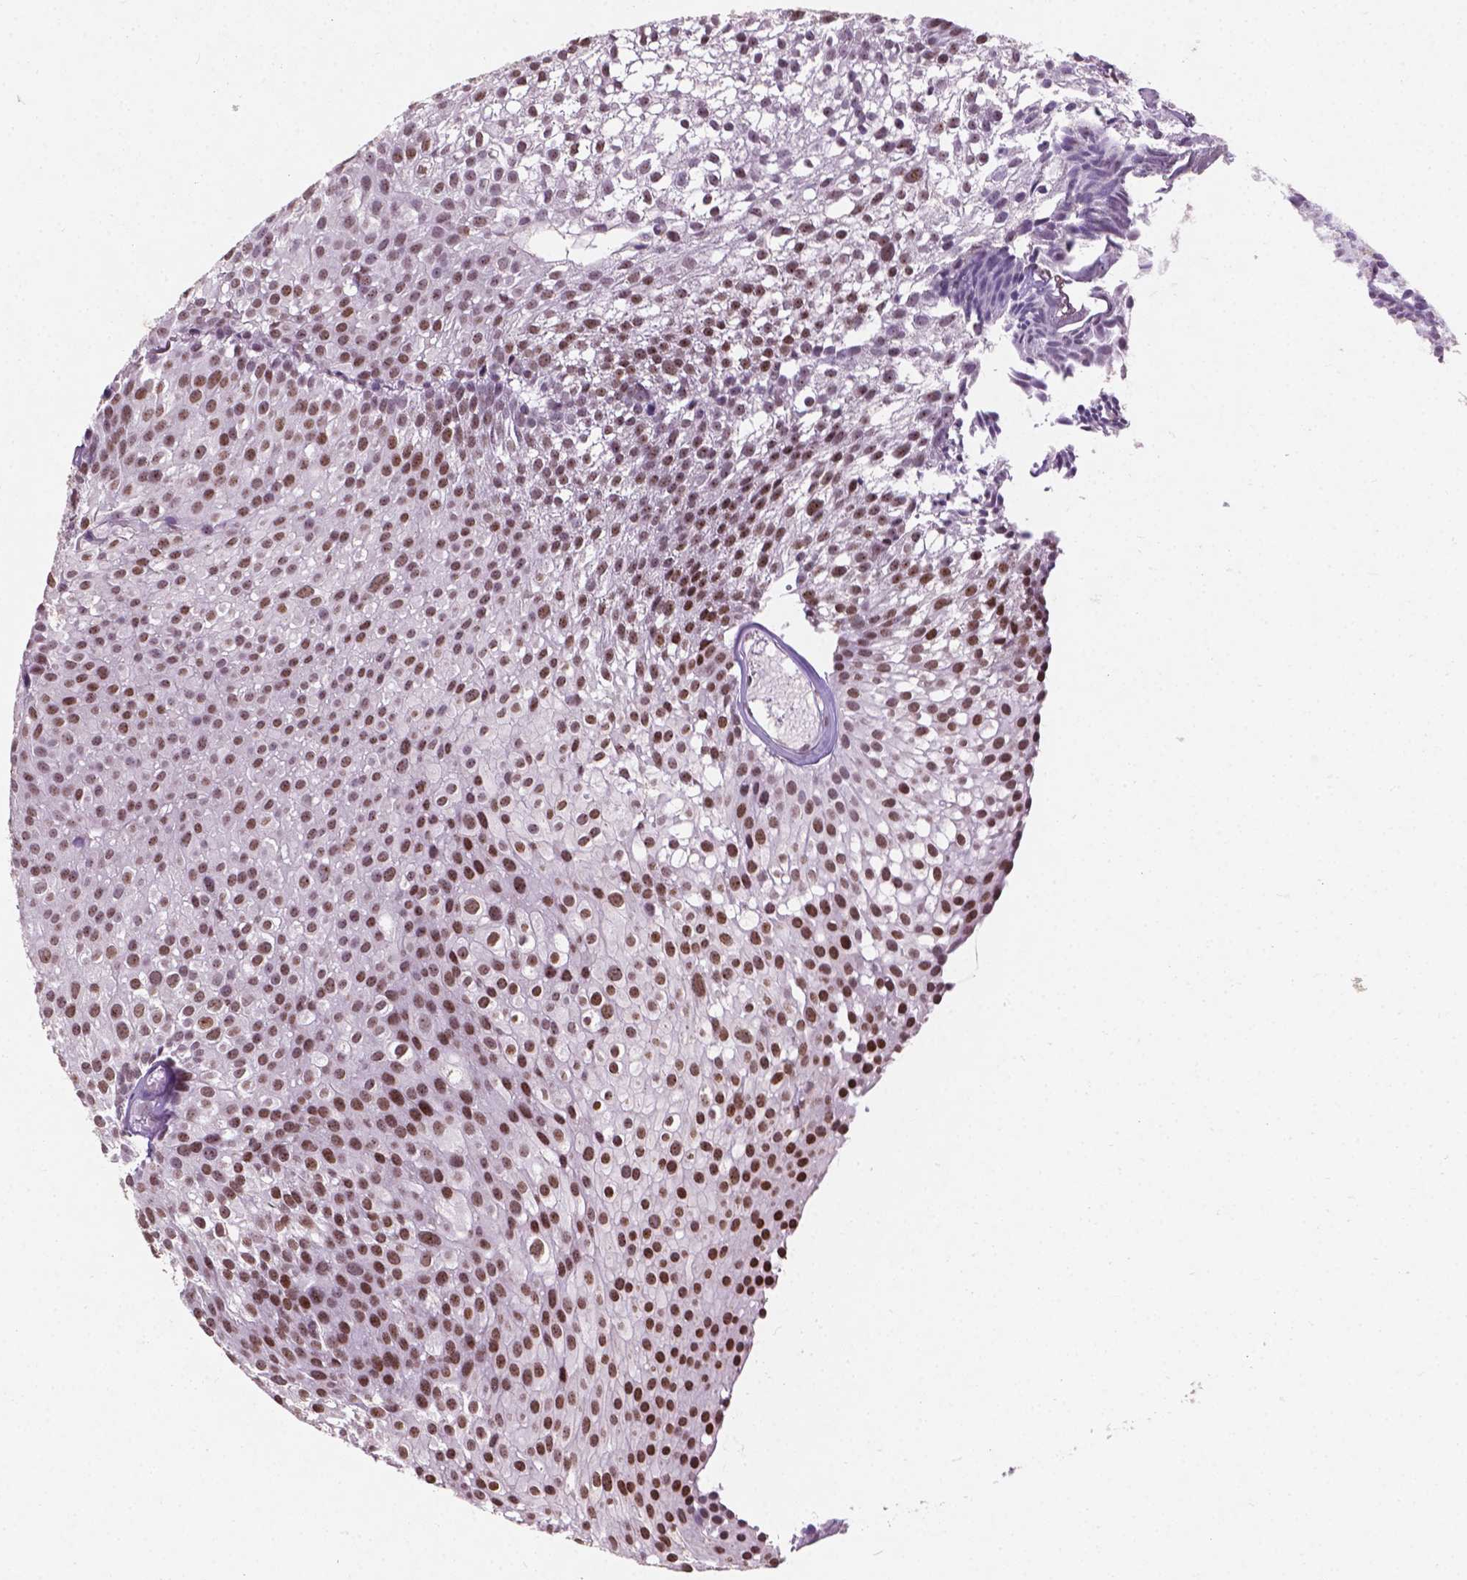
{"staining": {"intensity": "moderate", "quantity": ">75%", "location": "nuclear"}, "tissue": "urothelial cancer", "cell_type": "Tumor cells", "image_type": "cancer", "snomed": [{"axis": "morphology", "description": "Urothelial carcinoma, Low grade"}, {"axis": "topography", "description": "Urinary bladder"}], "caption": "Immunohistochemistry (IHC) of urothelial carcinoma (low-grade) displays medium levels of moderate nuclear positivity in about >75% of tumor cells. Ihc stains the protein in brown and the nuclei are stained blue.", "gene": "COIL", "patient": {"sex": "male", "age": 63}}